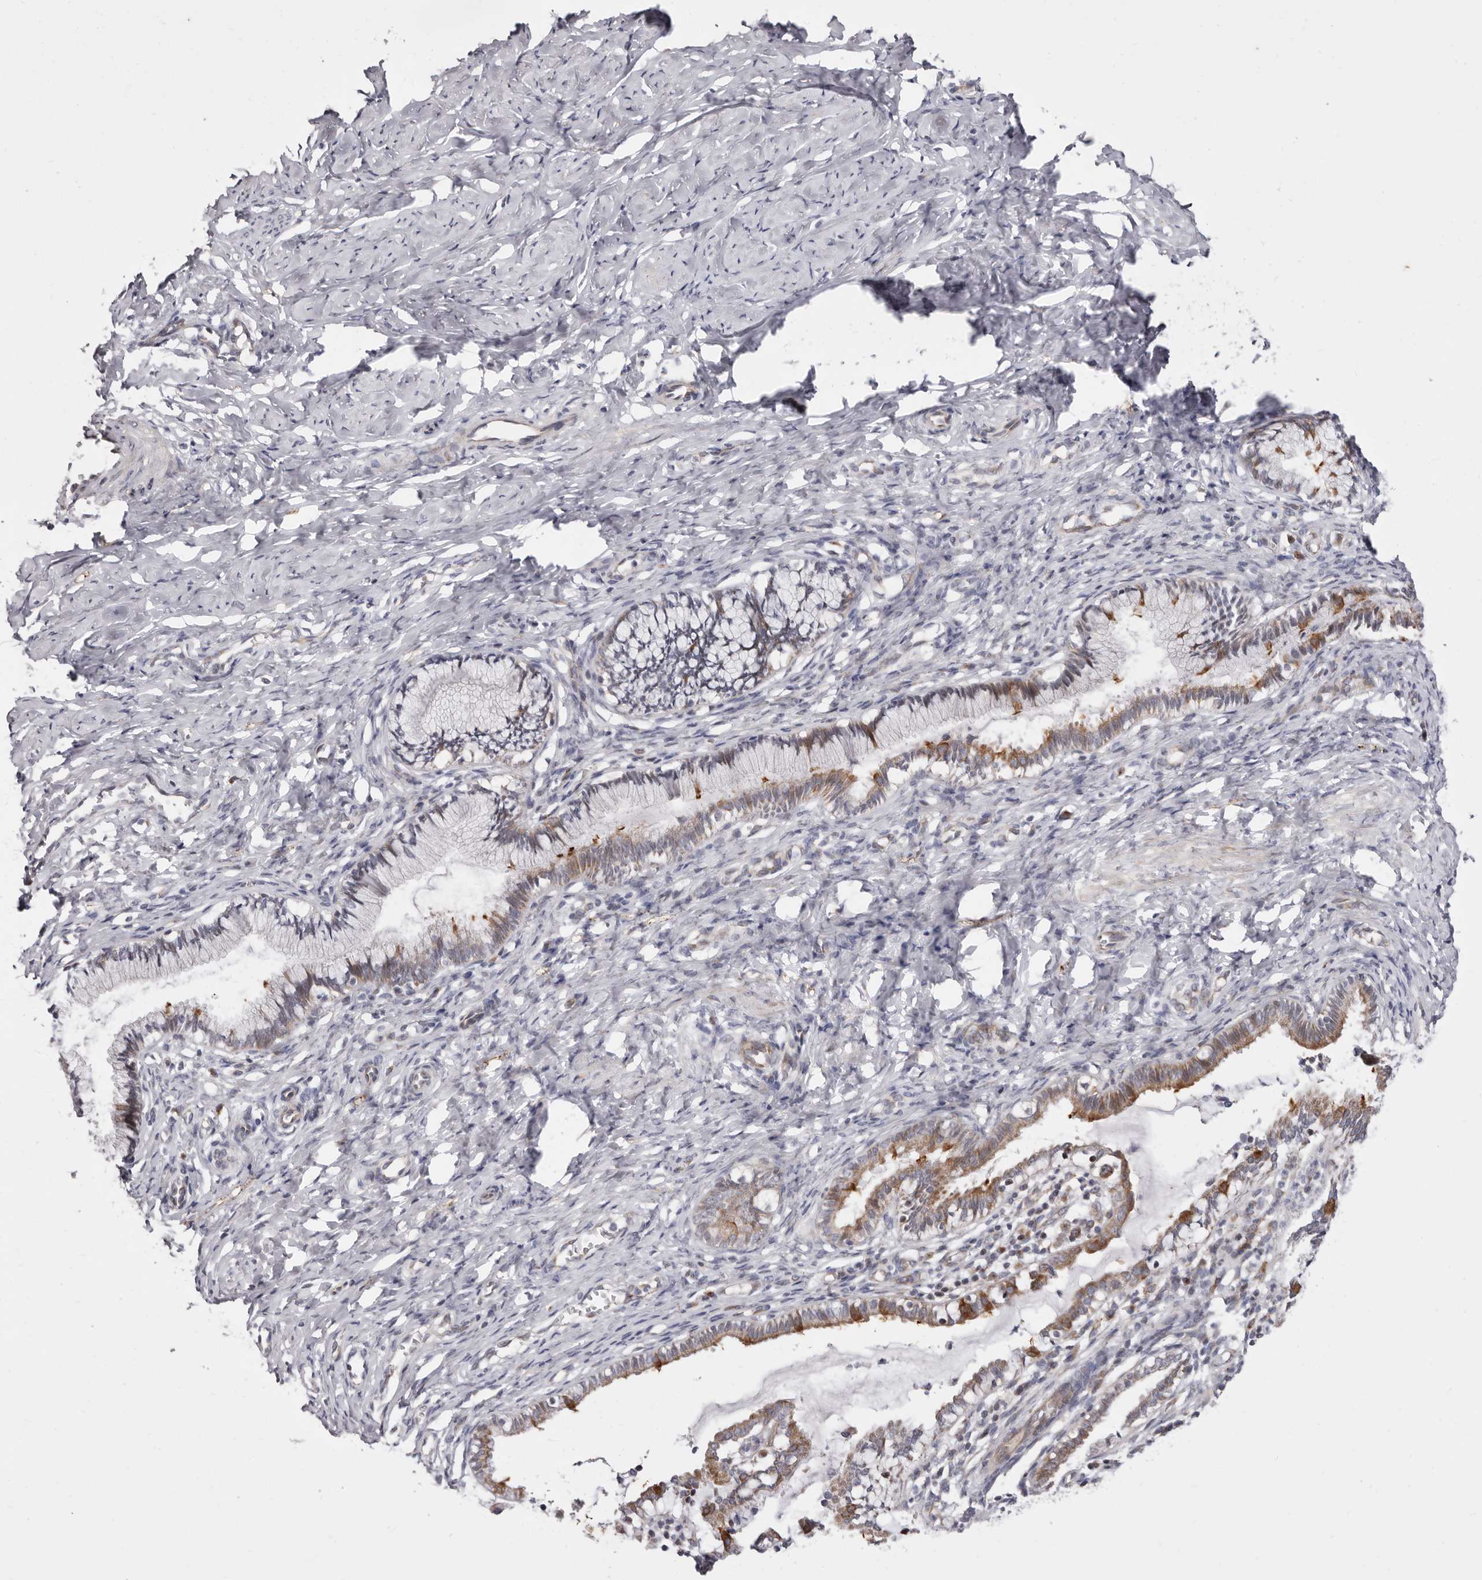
{"staining": {"intensity": "moderate", "quantity": "25%-75%", "location": "cytoplasmic/membranous"}, "tissue": "cervix", "cell_type": "Glandular cells", "image_type": "normal", "snomed": [{"axis": "morphology", "description": "Normal tissue, NOS"}, {"axis": "topography", "description": "Cervix"}], "caption": "Immunohistochemical staining of unremarkable human cervix reveals 25%-75% levels of moderate cytoplasmic/membranous protein positivity in about 25%-75% of glandular cells. The protein of interest is shown in brown color, while the nuclei are stained blue.", "gene": "TIMM17B", "patient": {"sex": "female", "age": 27}}